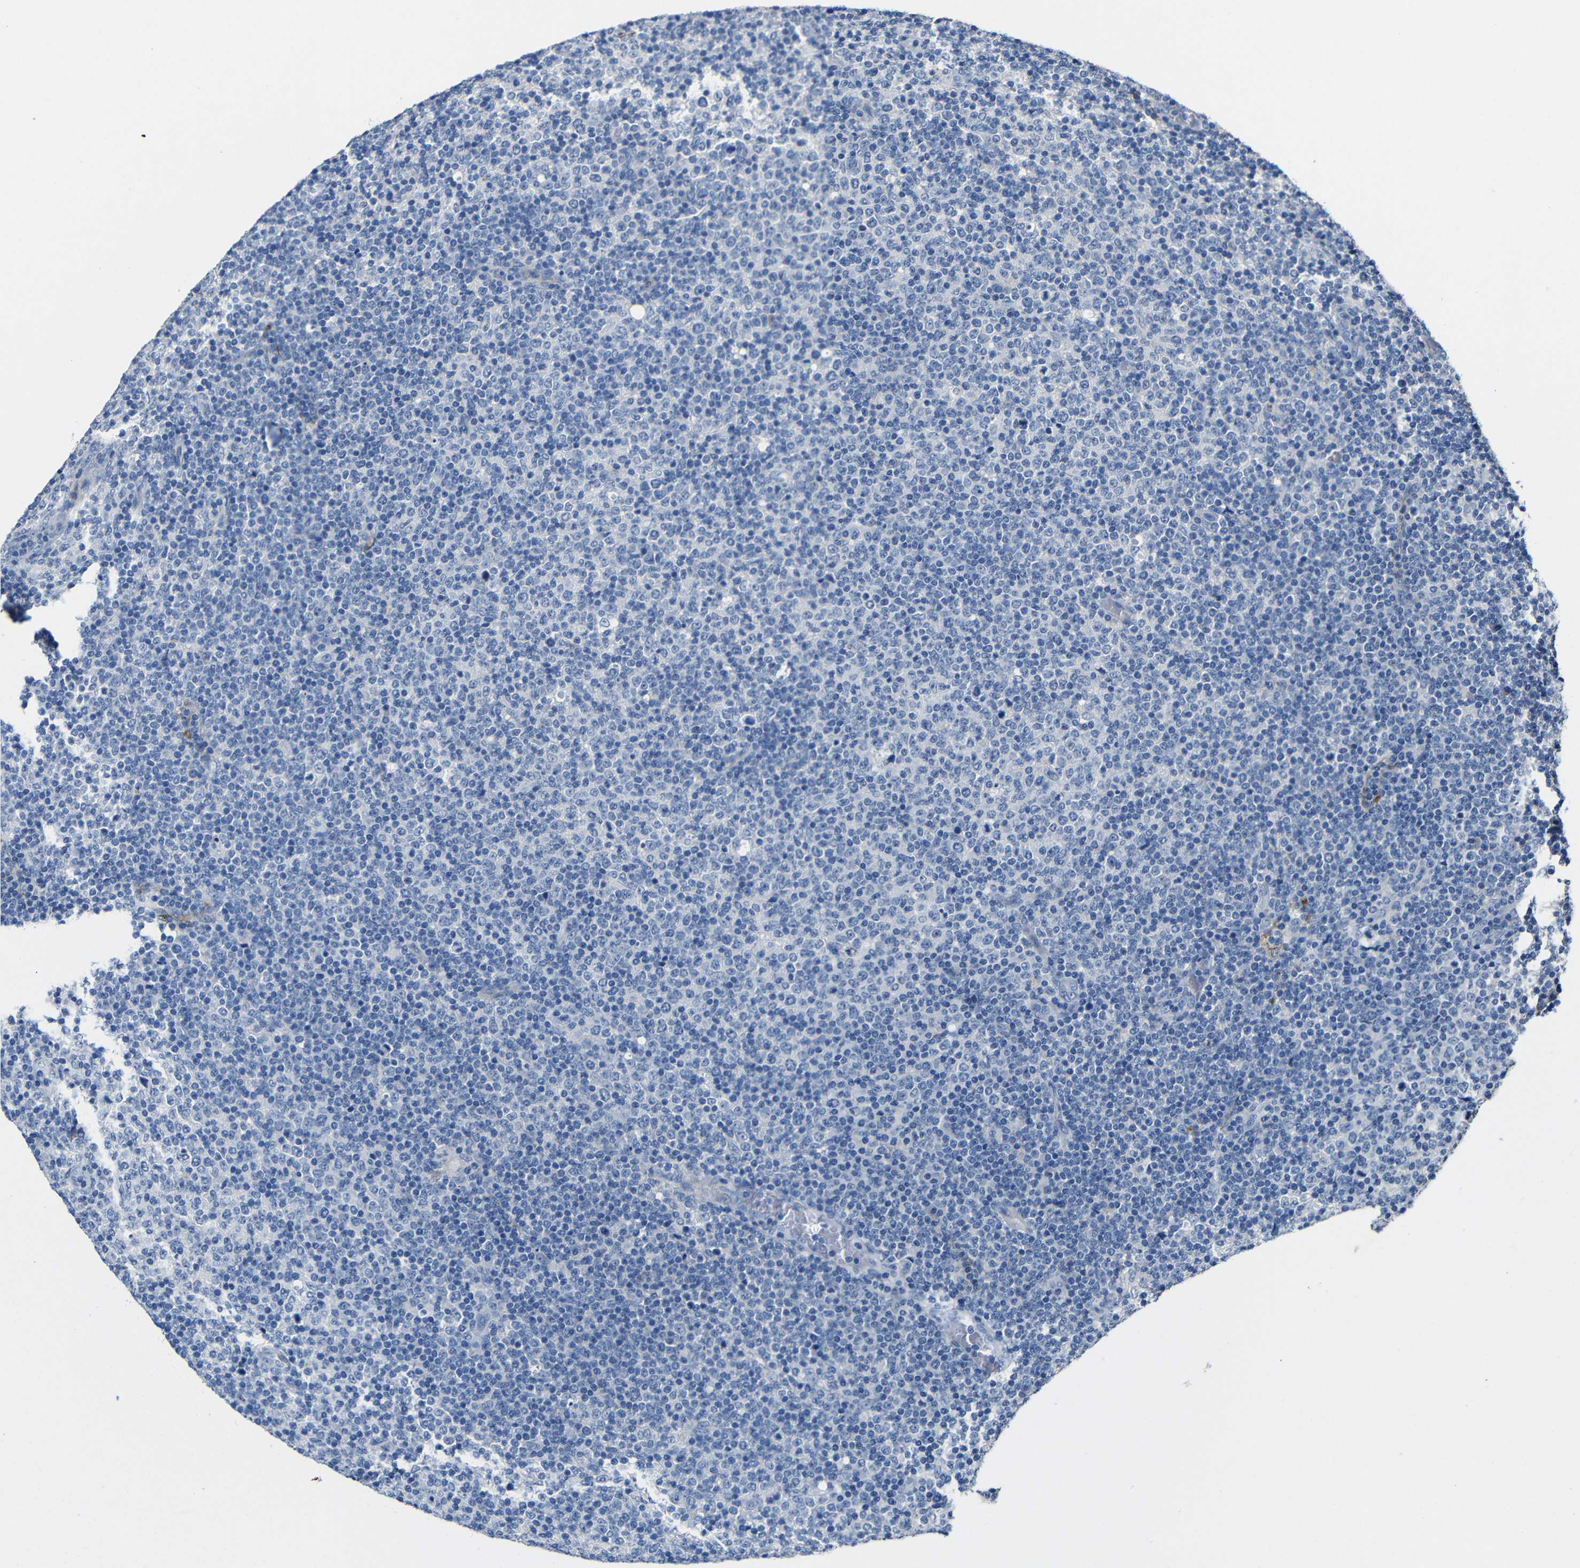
{"staining": {"intensity": "negative", "quantity": "none", "location": "none"}, "tissue": "lymphoma", "cell_type": "Tumor cells", "image_type": "cancer", "snomed": [{"axis": "morphology", "description": "Malignant lymphoma, non-Hodgkin's type, Low grade"}, {"axis": "topography", "description": "Lymph node"}], "caption": "Immunohistochemical staining of malignant lymphoma, non-Hodgkin's type (low-grade) displays no significant staining in tumor cells.", "gene": "ACKR2", "patient": {"sex": "male", "age": 70}}